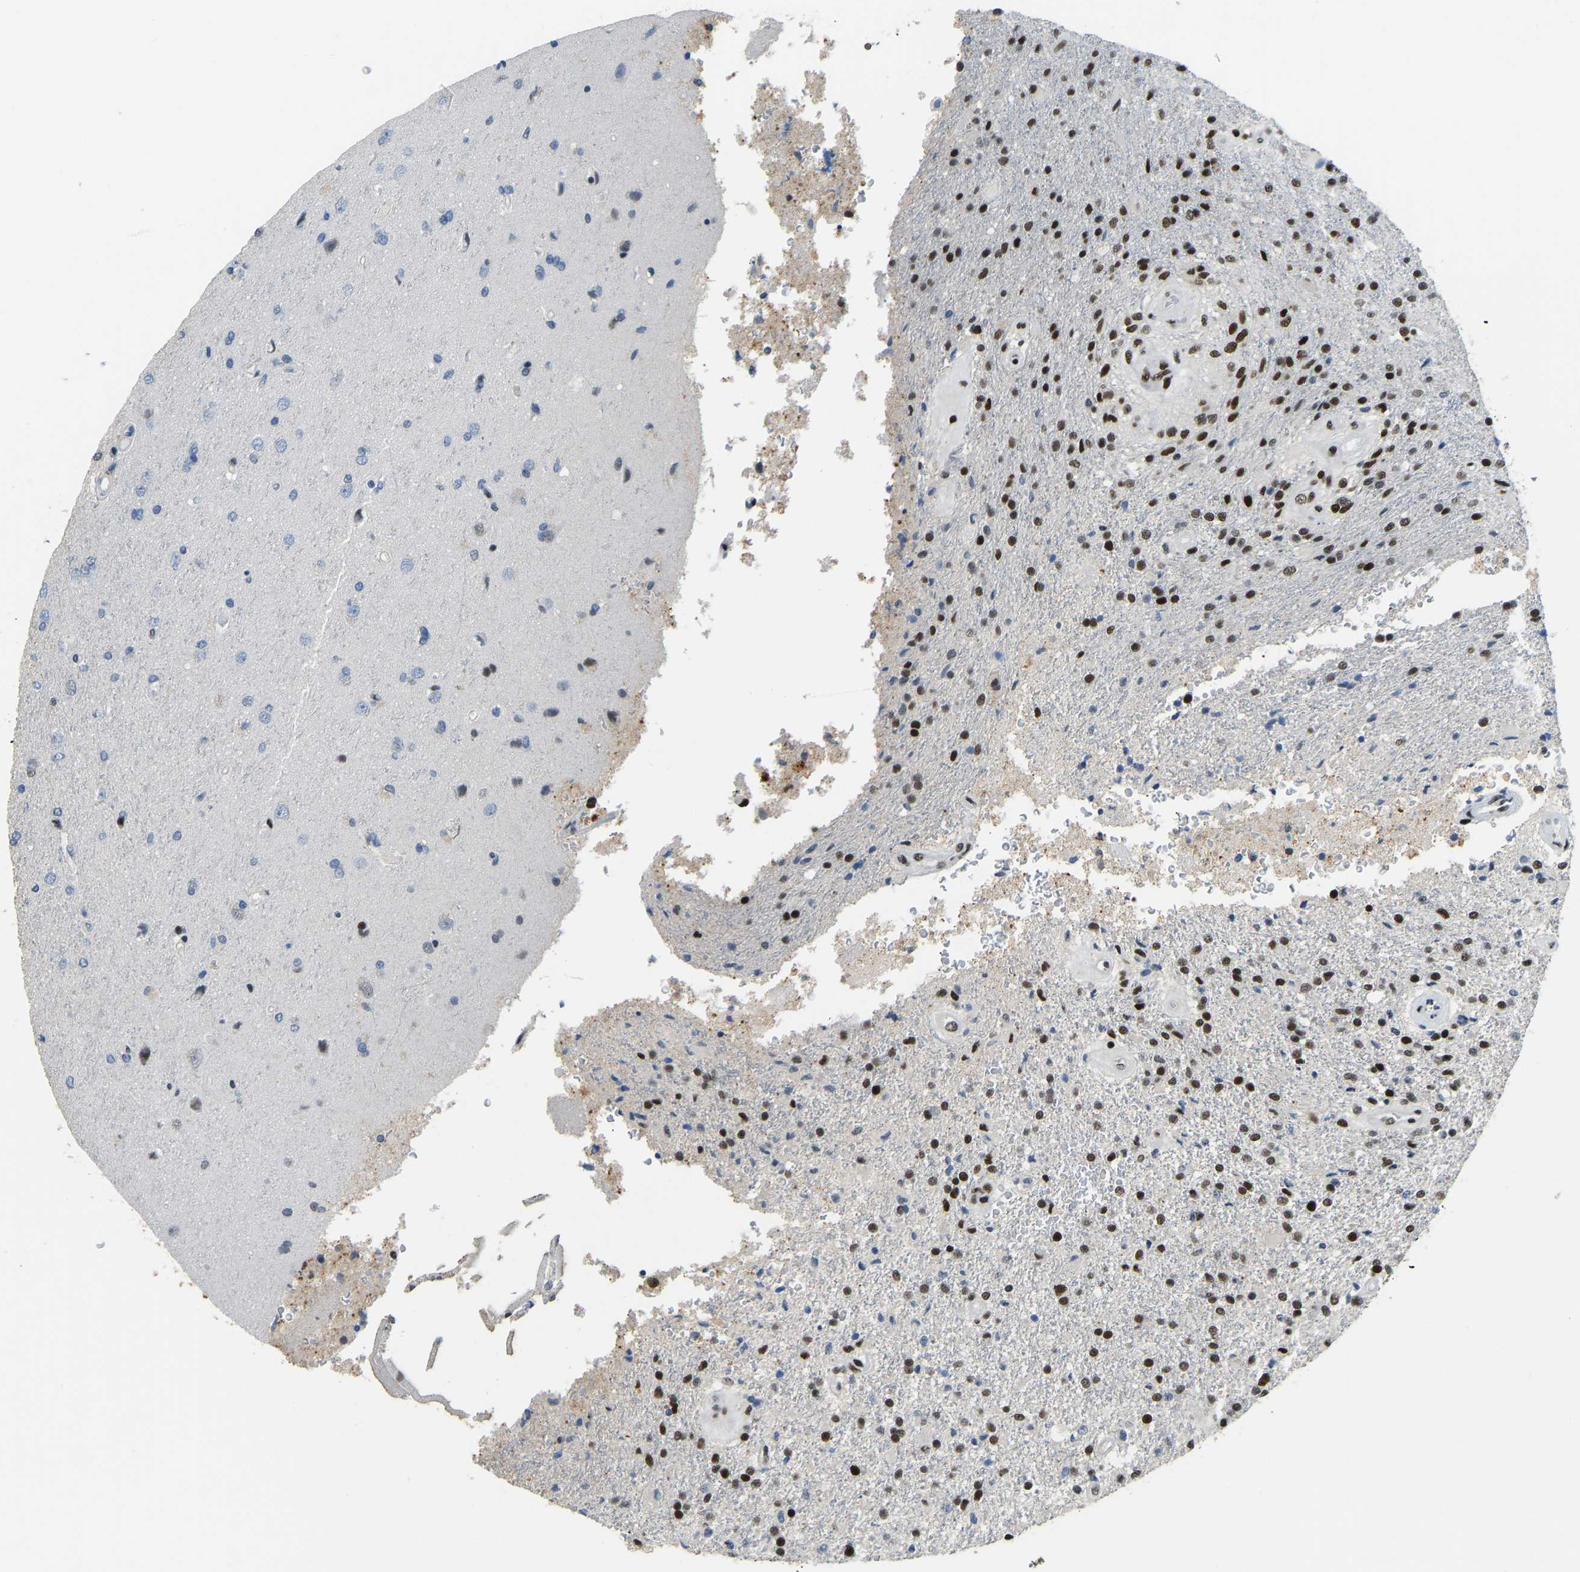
{"staining": {"intensity": "strong", "quantity": "25%-75%", "location": "nuclear"}, "tissue": "glioma", "cell_type": "Tumor cells", "image_type": "cancer", "snomed": [{"axis": "morphology", "description": "Normal tissue, NOS"}, {"axis": "morphology", "description": "Glioma, malignant, High grade"}, {"axis": "topography", "description": "Cerebral cortex"}], "caption": "The photomicrograph displays staining of malignant glioma (high-grade), revealing strong nuclear protein expression (brown color) within tumor cells.", "gene": "FOXK1", "patient": {"sex": "male", "age": 77}}